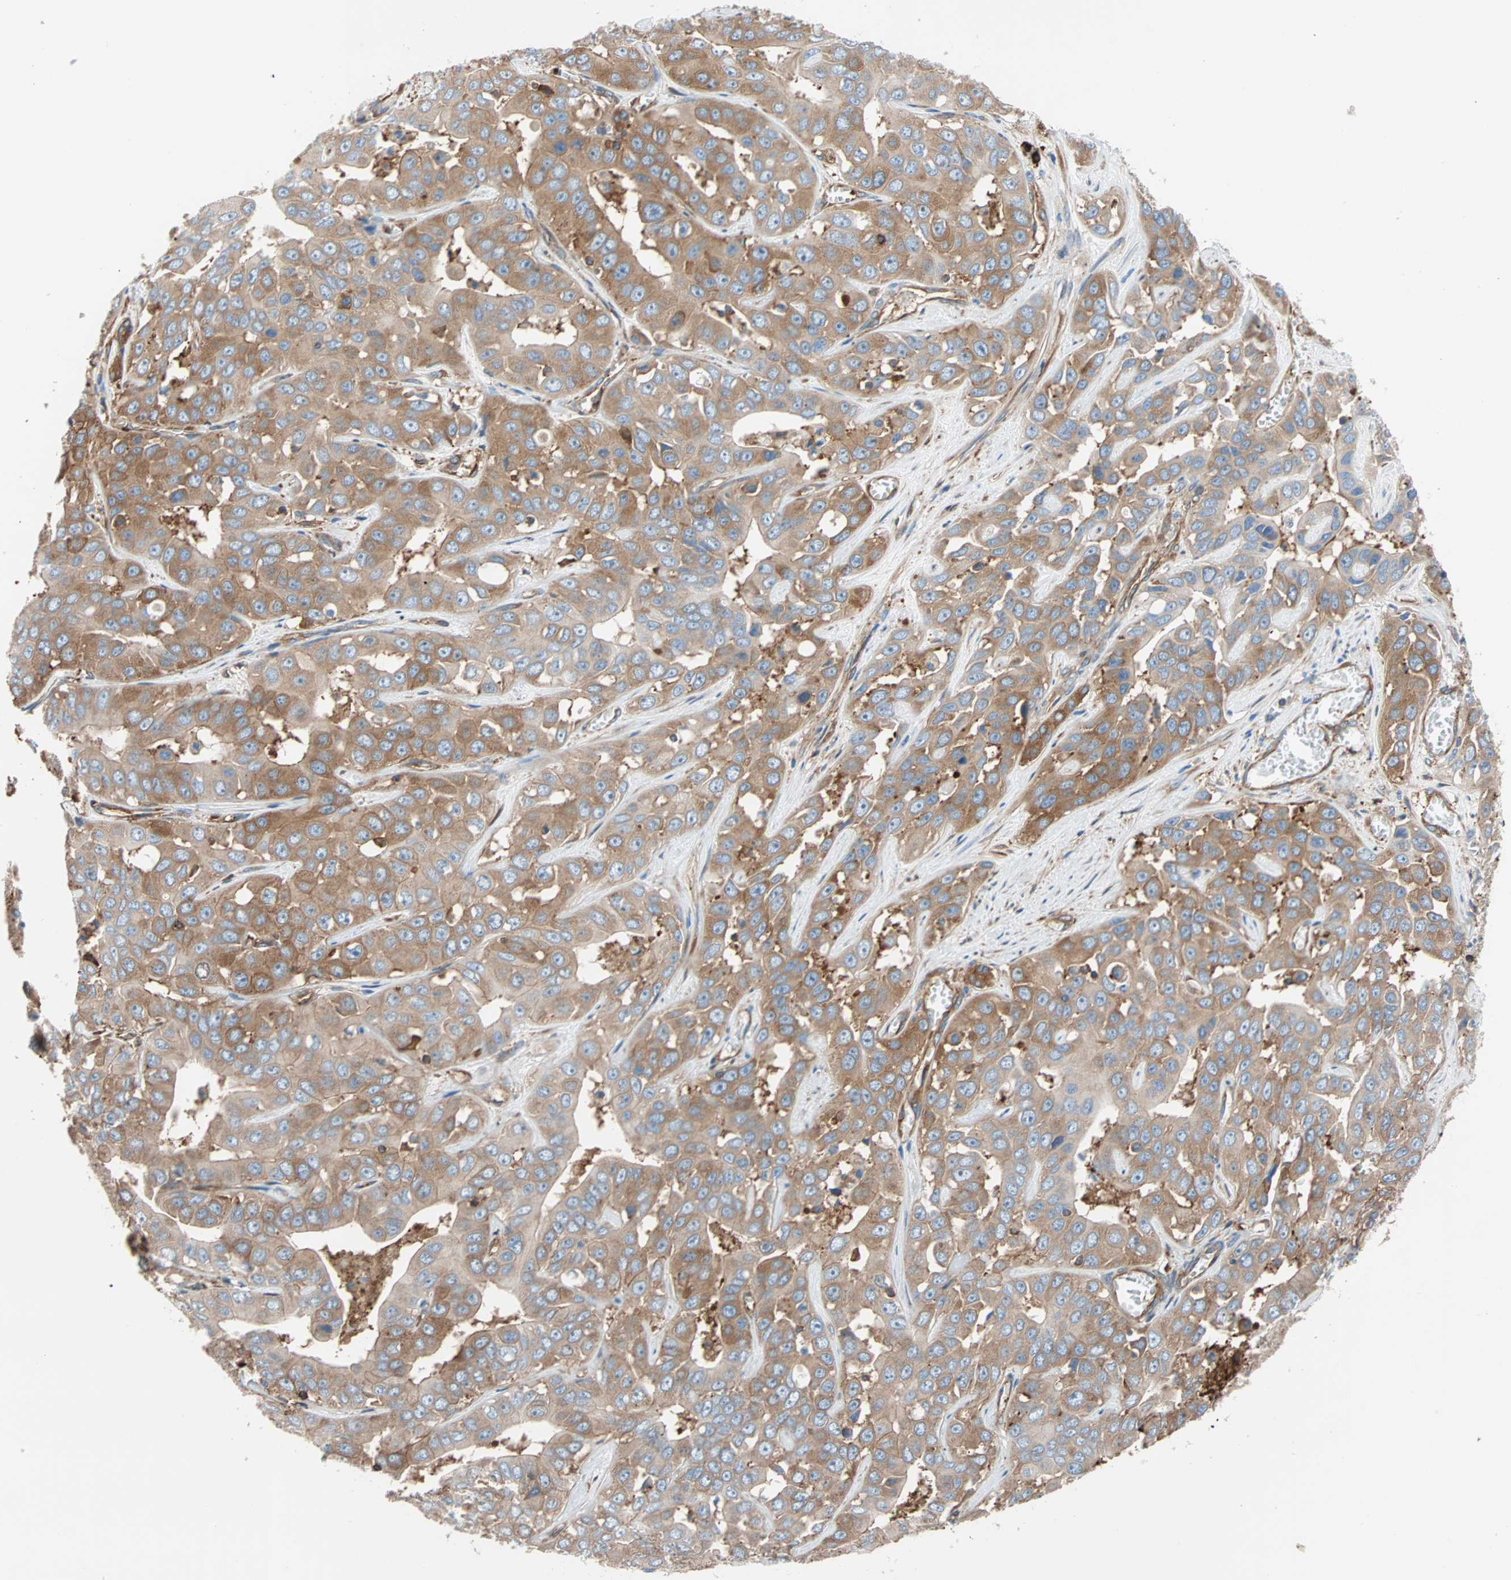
{"staining": {"intensity": "moderate", "quantity": ">75%", "location": "cytoplasmic/membranous"}, "tissue": "liver cancer", "cell_type": "Tumor cells", "image_type": "cancer", "snomed": [{"axis": "morphology", "description": "Cholangiocarcinoma"}, {"axis": "topography", "description": "Liver"}], "caption": "Protein staining by immunohistochemistry exhibits moderate cytoplasmic/membranous positivity in approximately >75% of tumor cells in liver cancer.", "gene": "EEF2", "patient": {"sex": "female", "age": 52}}